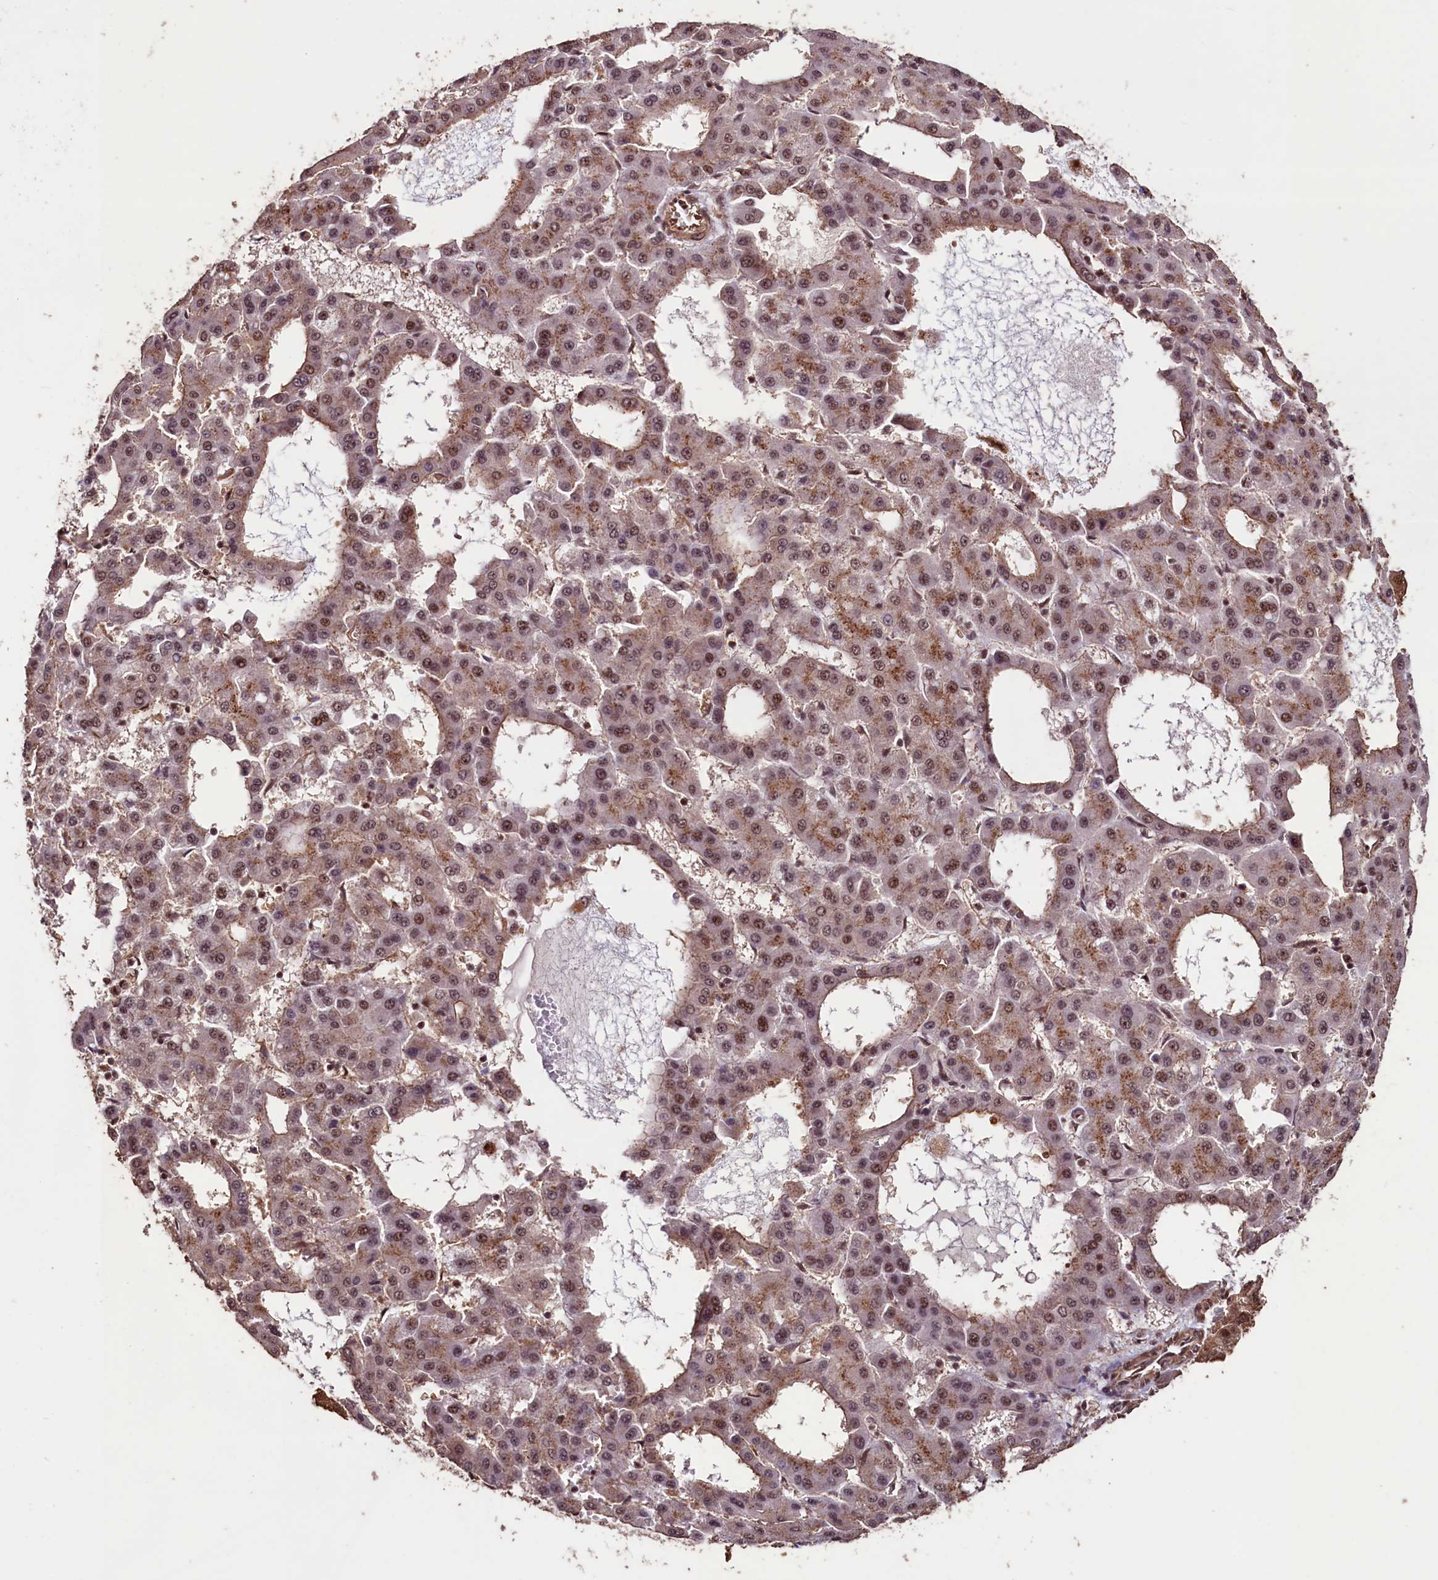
{"staining": {"intensity": "moderate", "quantity": ">75%", "location": "cytoplasmic/membranous,nuclear"}, "tissue": "liver cancer", "cell_type": "Tumor cells", "image_type": "cancer", "snomed": [{"axis": "morphology", "description": "Carcinoma, Hepatocellular, NOS"}, {"axis": "topography", "description": "Liver"}], "caption": "There is medium levels of moderate cytoplasmic/membranous and nuclear positivity in tumor cells of liver cancer (hepatocellular carcinoma), as demonstrated by immunohistochemical staining (brown color).", "gene": "SFSWAP", "patient": {"sex": "male", "age": 47}}